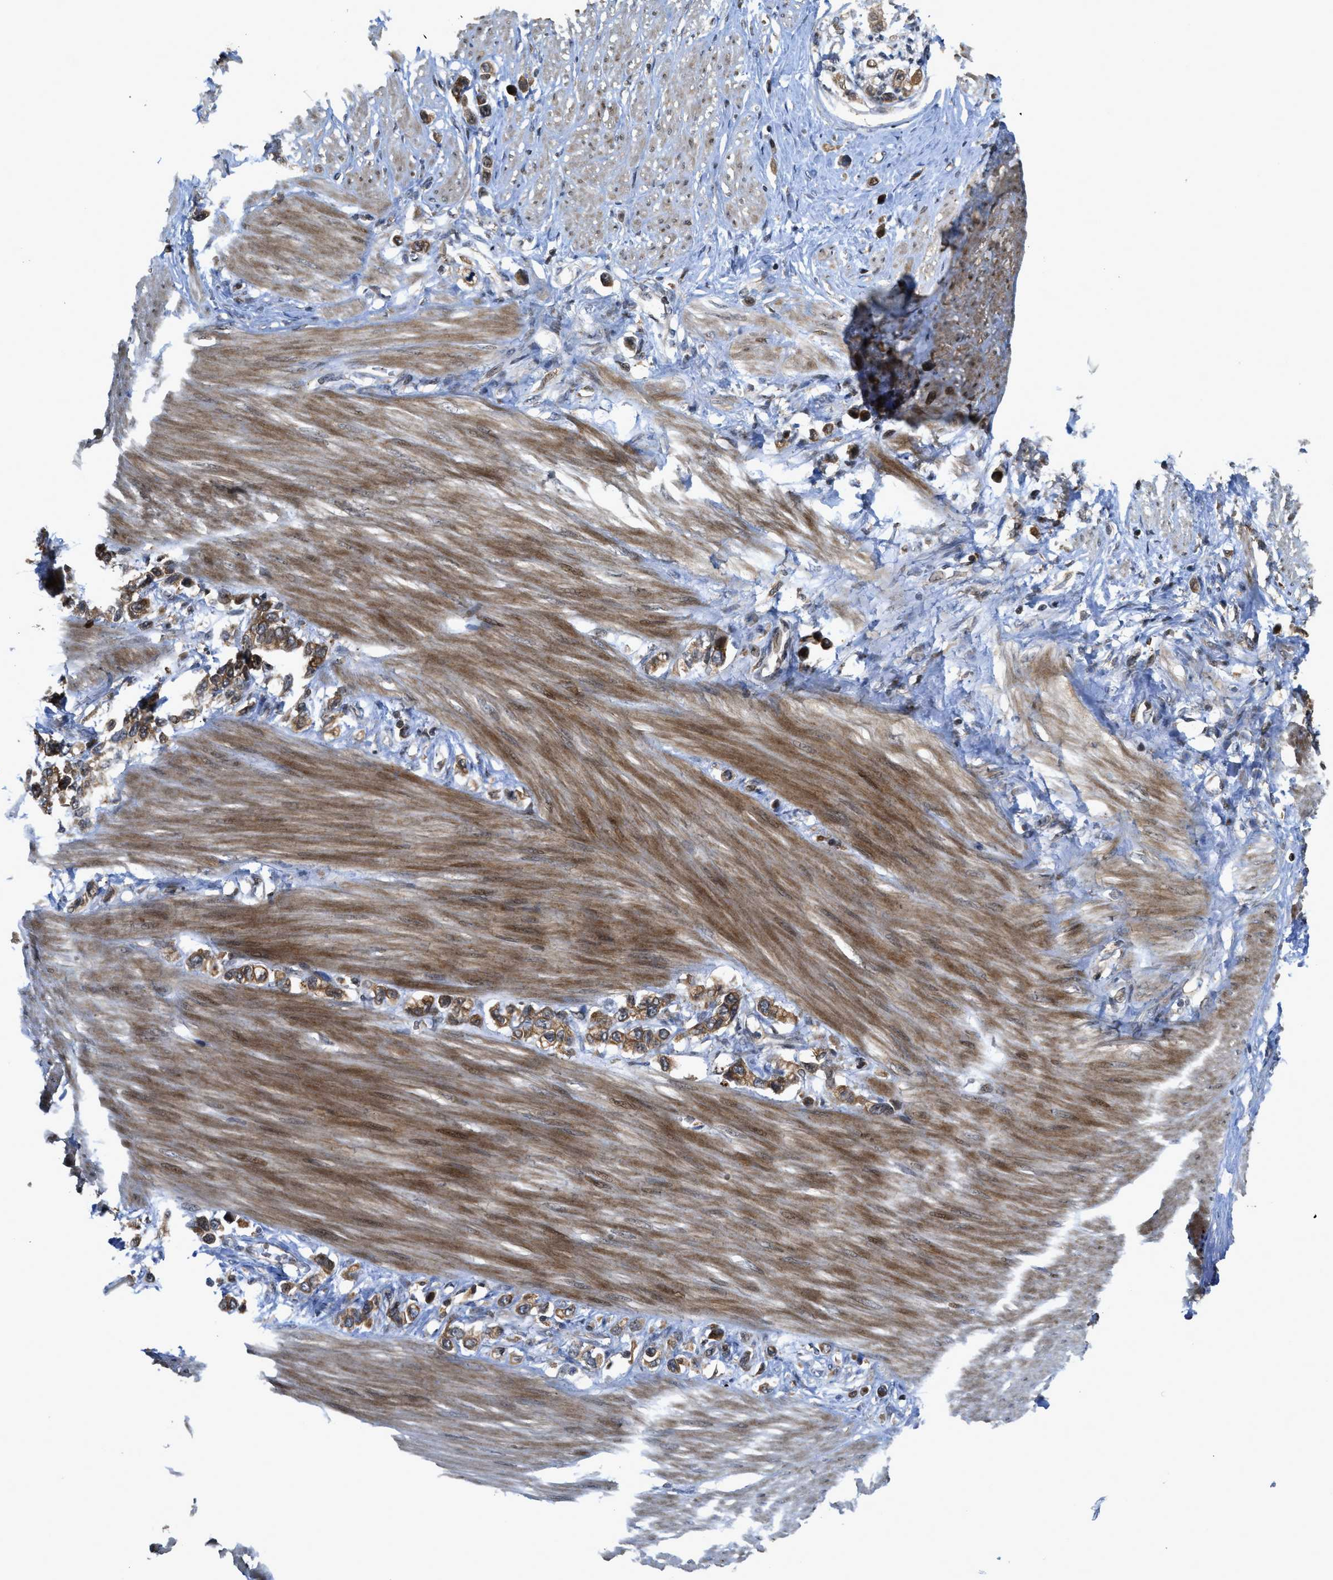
{"staining": {"intensity": "moderate", "quantity": ">75%", "location": "cytoplasmic/membranous"}, "tissue": "stomach cancer", "cell_type": "Tumor cells", "image_type": "cancer", "snomed": [{"axis": "morphology", "description": "Adenocarcinoma, NOS"}, {"axis": "topography", "description": "Stomach"}], "caption": "Human stomach adenocarcinoma stained with a brown dye shows moderate cytoplasmic/membranous positive expression in approximately >75% of tumor cells.", "gene": "DNAJC28", "patient": {"sex": "female", "age": 65}}